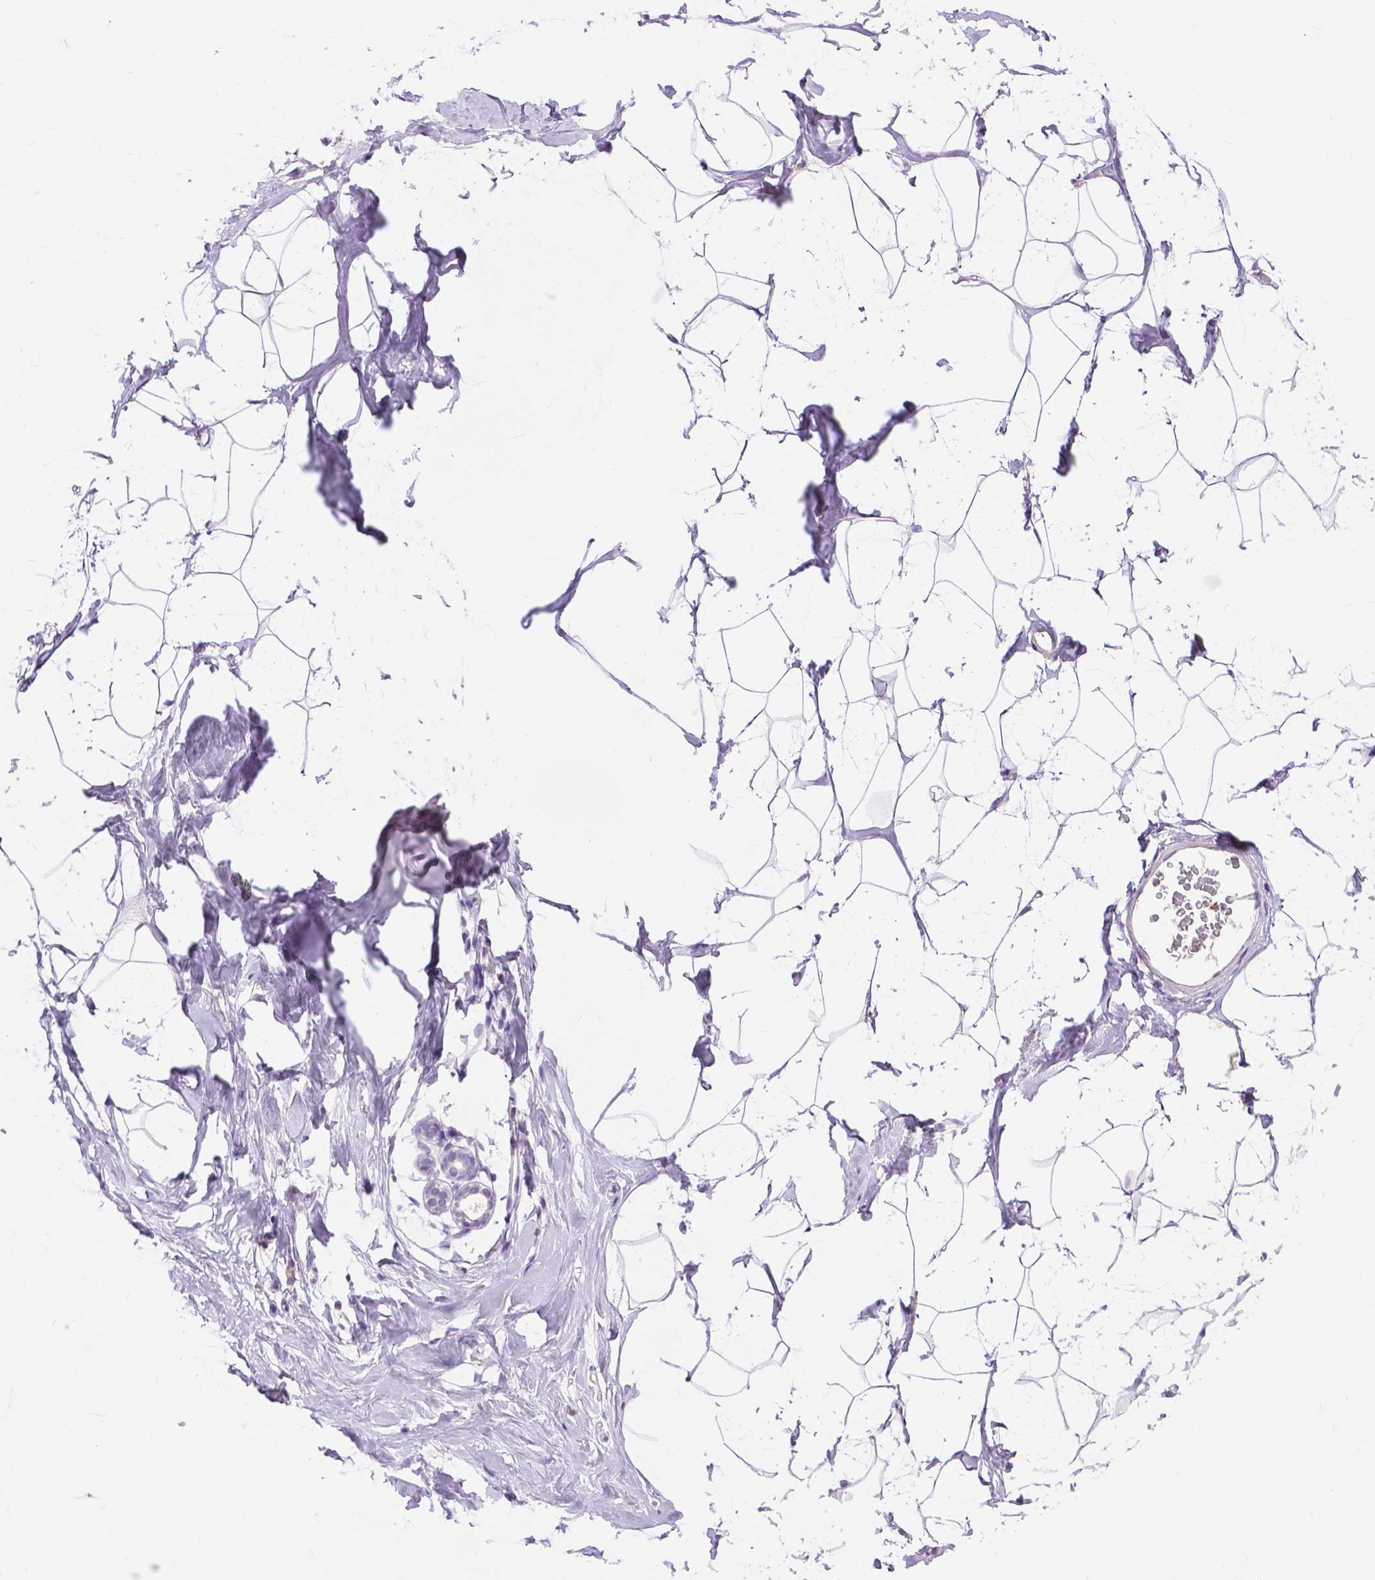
{"staining": {"intensity": "negative", "quantity": "none", "location": "none"}, "tissue": "breast", "cell_type": "Adipocytes", "image_type": "normal", "snomed": [{"axis": "morphology", "description": "Normal tissue, NOS"}, {"axis": "topography", "description": "Breast"}], "caption": "Immunohistochemistry (IHC) of normal human breast displays no expression in adipocytes.", "gene": "CXCR2", "patient": {"sex": "female", "age": 32}}